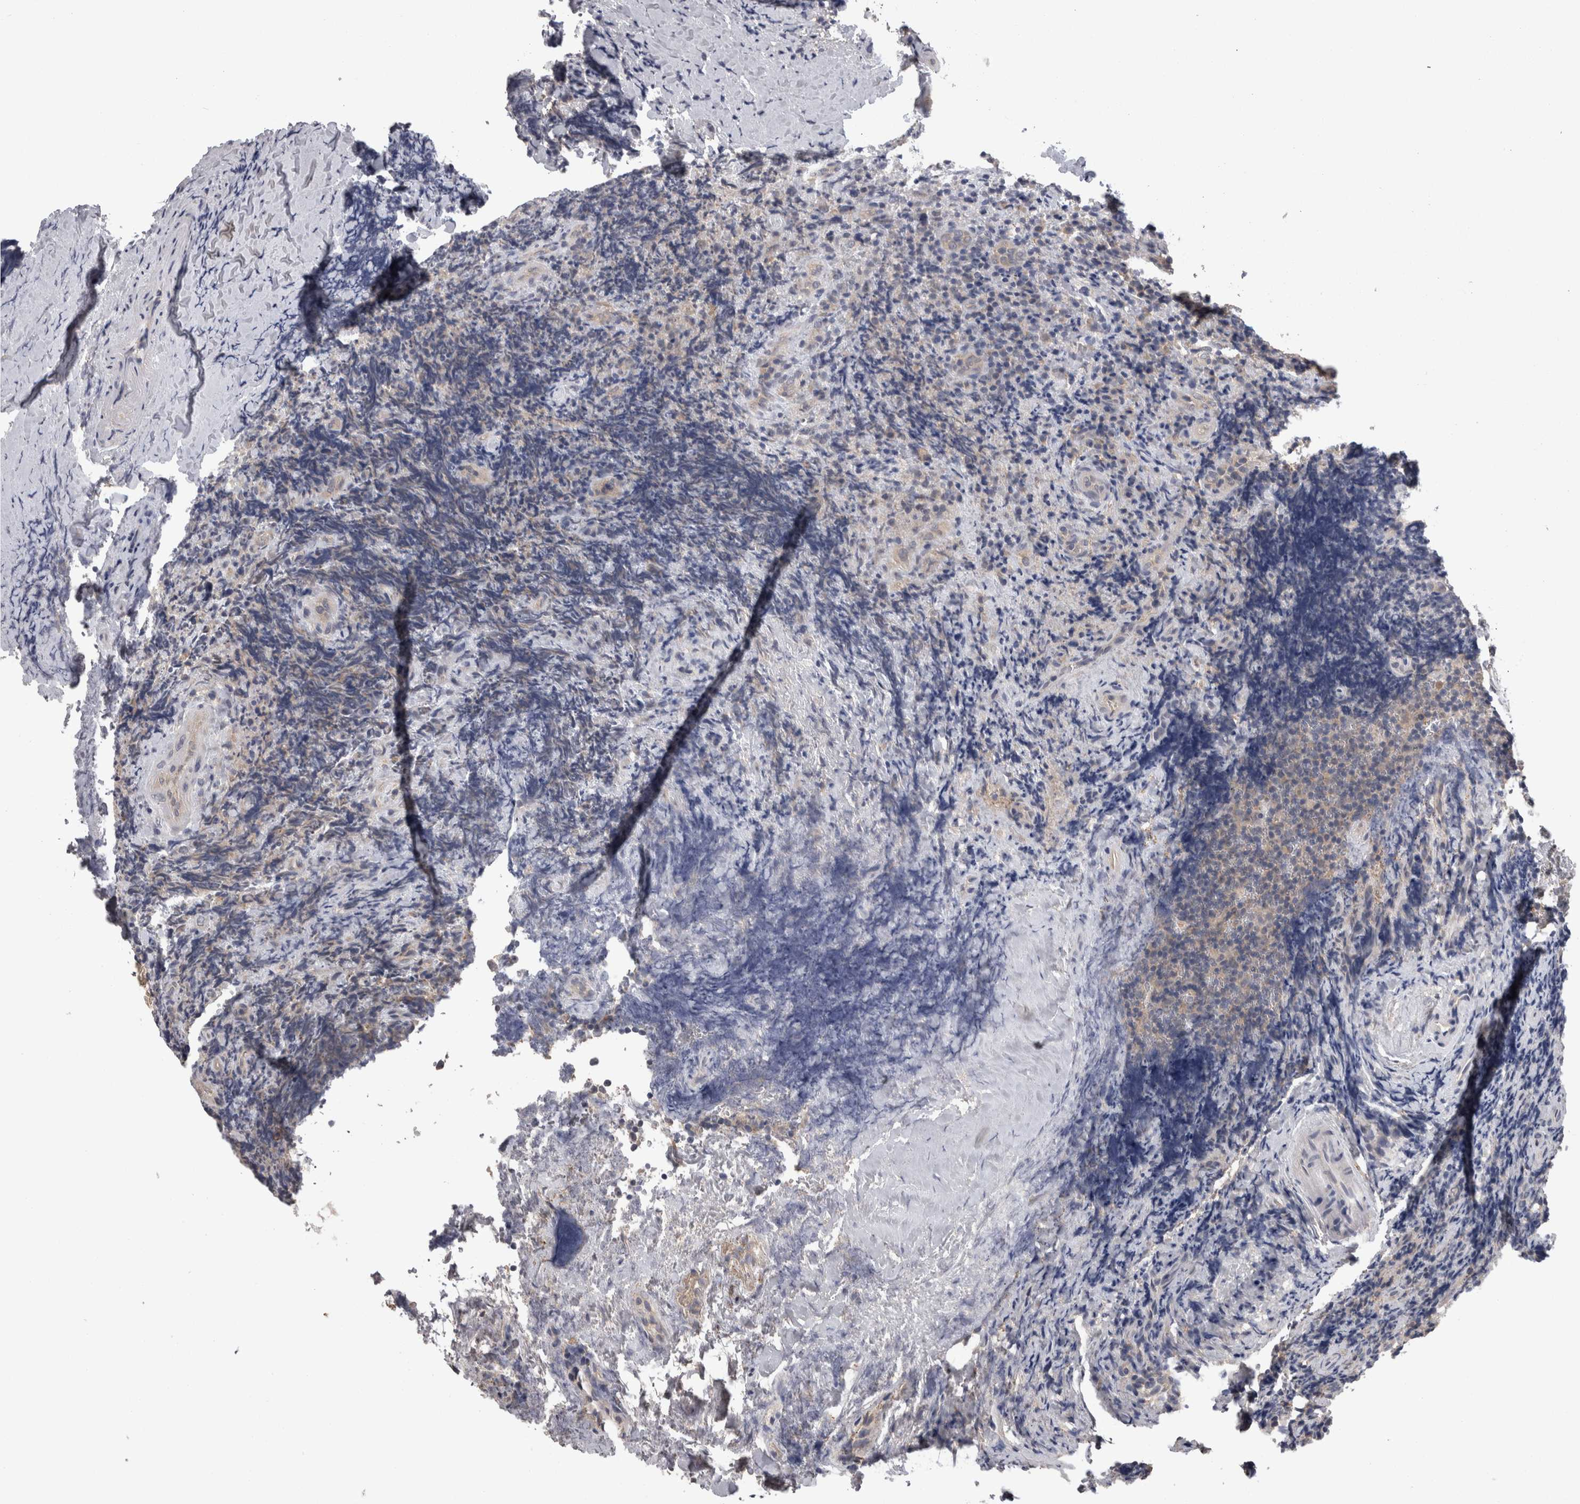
{"staining": {"intensity": "negative", "quantity": "none", "location": "none"}, "tissue": "lymphoma", "cell_type": "Tumor cells", "image_type": "cancer", "snomed": [{"axis": "morphology", "description": "Malignant lymphoma, non-Hodgkin's type, High grade"}, {"axis": "topography", "description": "Tonsil"}], "caption": "This is a micrograph of immunohistochemistry staining of high-grade malignant lymphoma, non-Hodgkin's type, which shows no staining in tumor cells. (DAB (3,3'-diaminobenzidine) immunohistochemistry (IHC) visualized using brightfield microscopy, high magnification).", "gene": "PON3", "patient": {"sex": "female", "age": 36}}